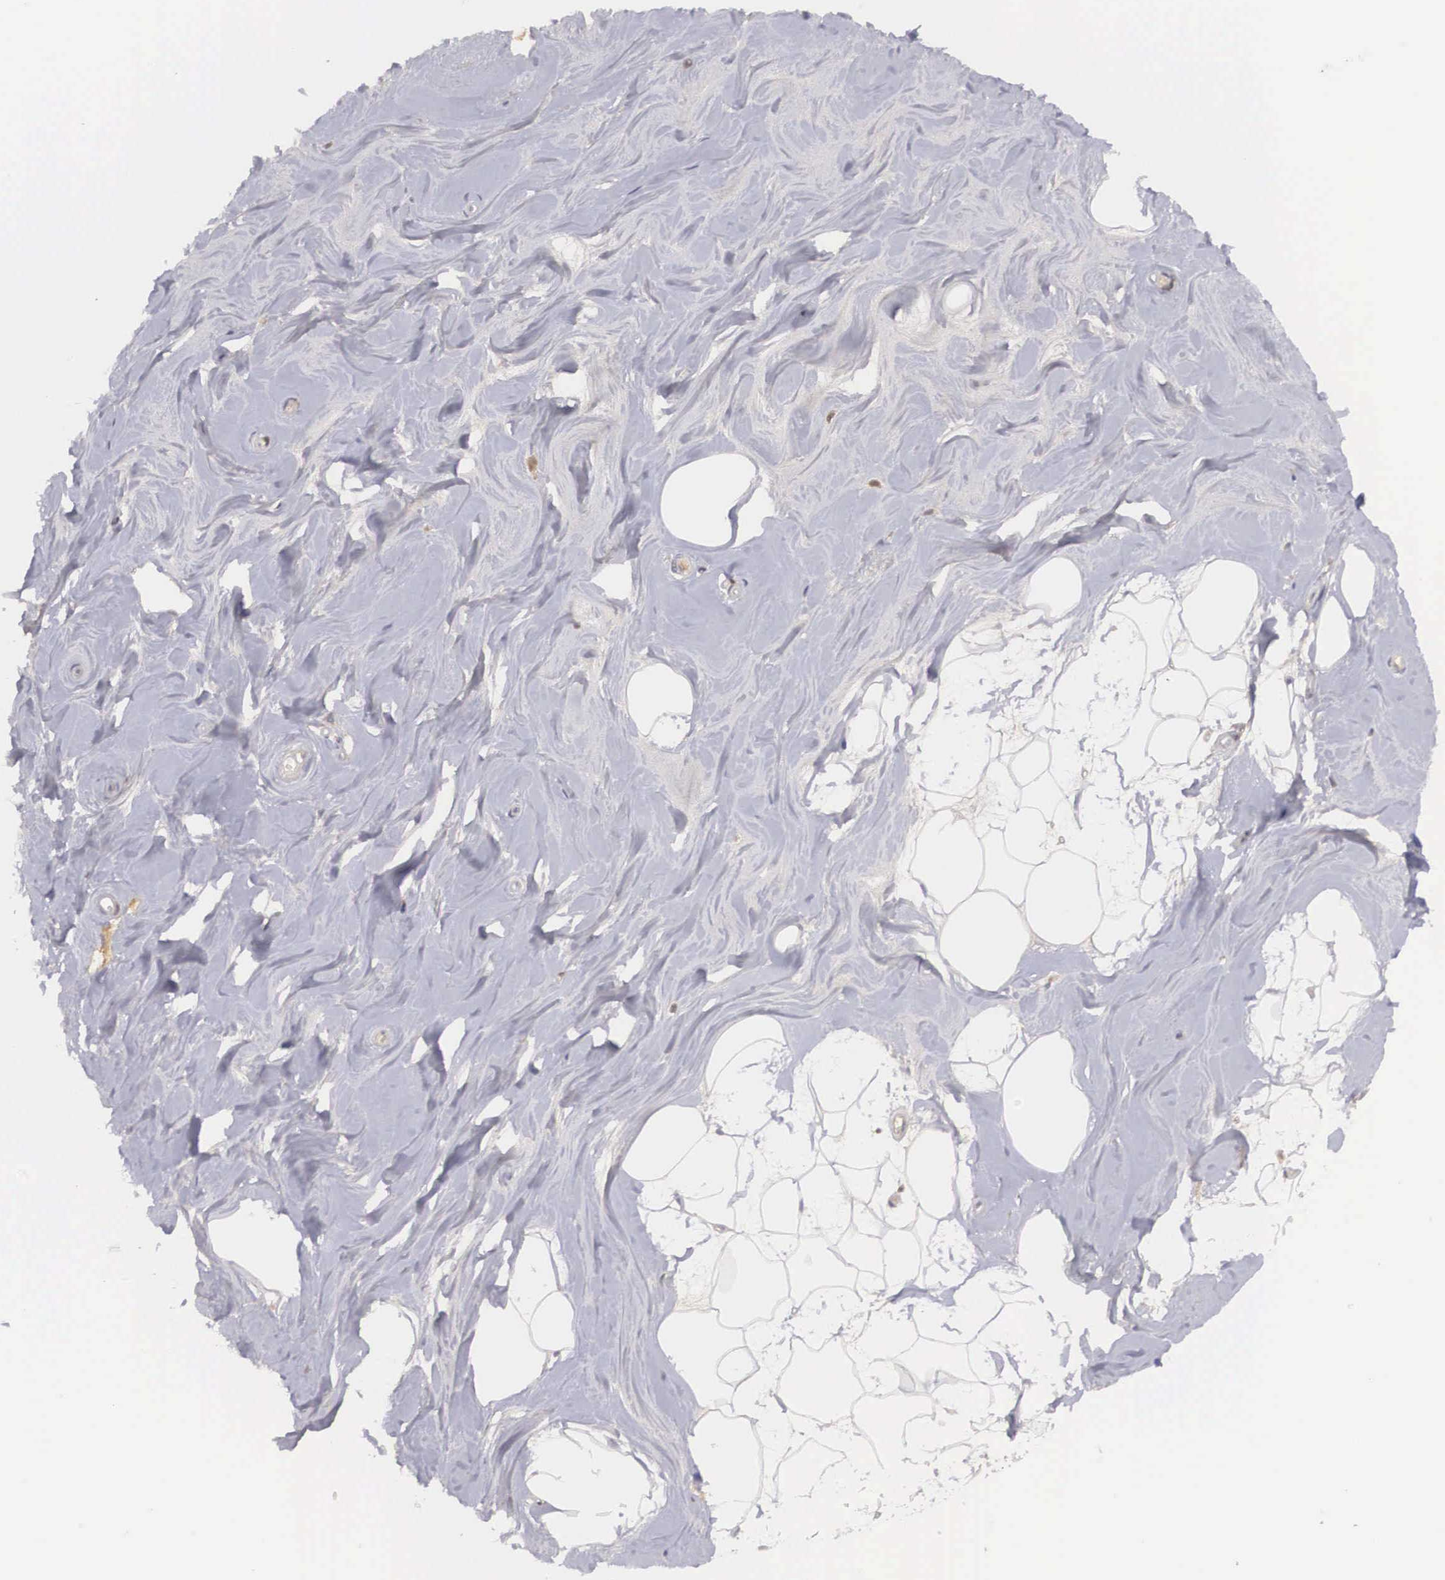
{"staining": {"intensity": "negative", "quantity": "none", "location": "none"}, "tissue": "adipose tissue", "cell_type": "Adipocytes", "image_type": "normal", "snomed": [{"axis": "morphology", "description": "Normal tissue, NOS"}, {"axis": "topography", "description": "Breast"}], "caption": "Immunohistochemistry (IHC) of benign human adipose tissue exhibits no positivity in adipocytes.", "gene": "NREP", "patient": {"sex": "female", "age": 44}}